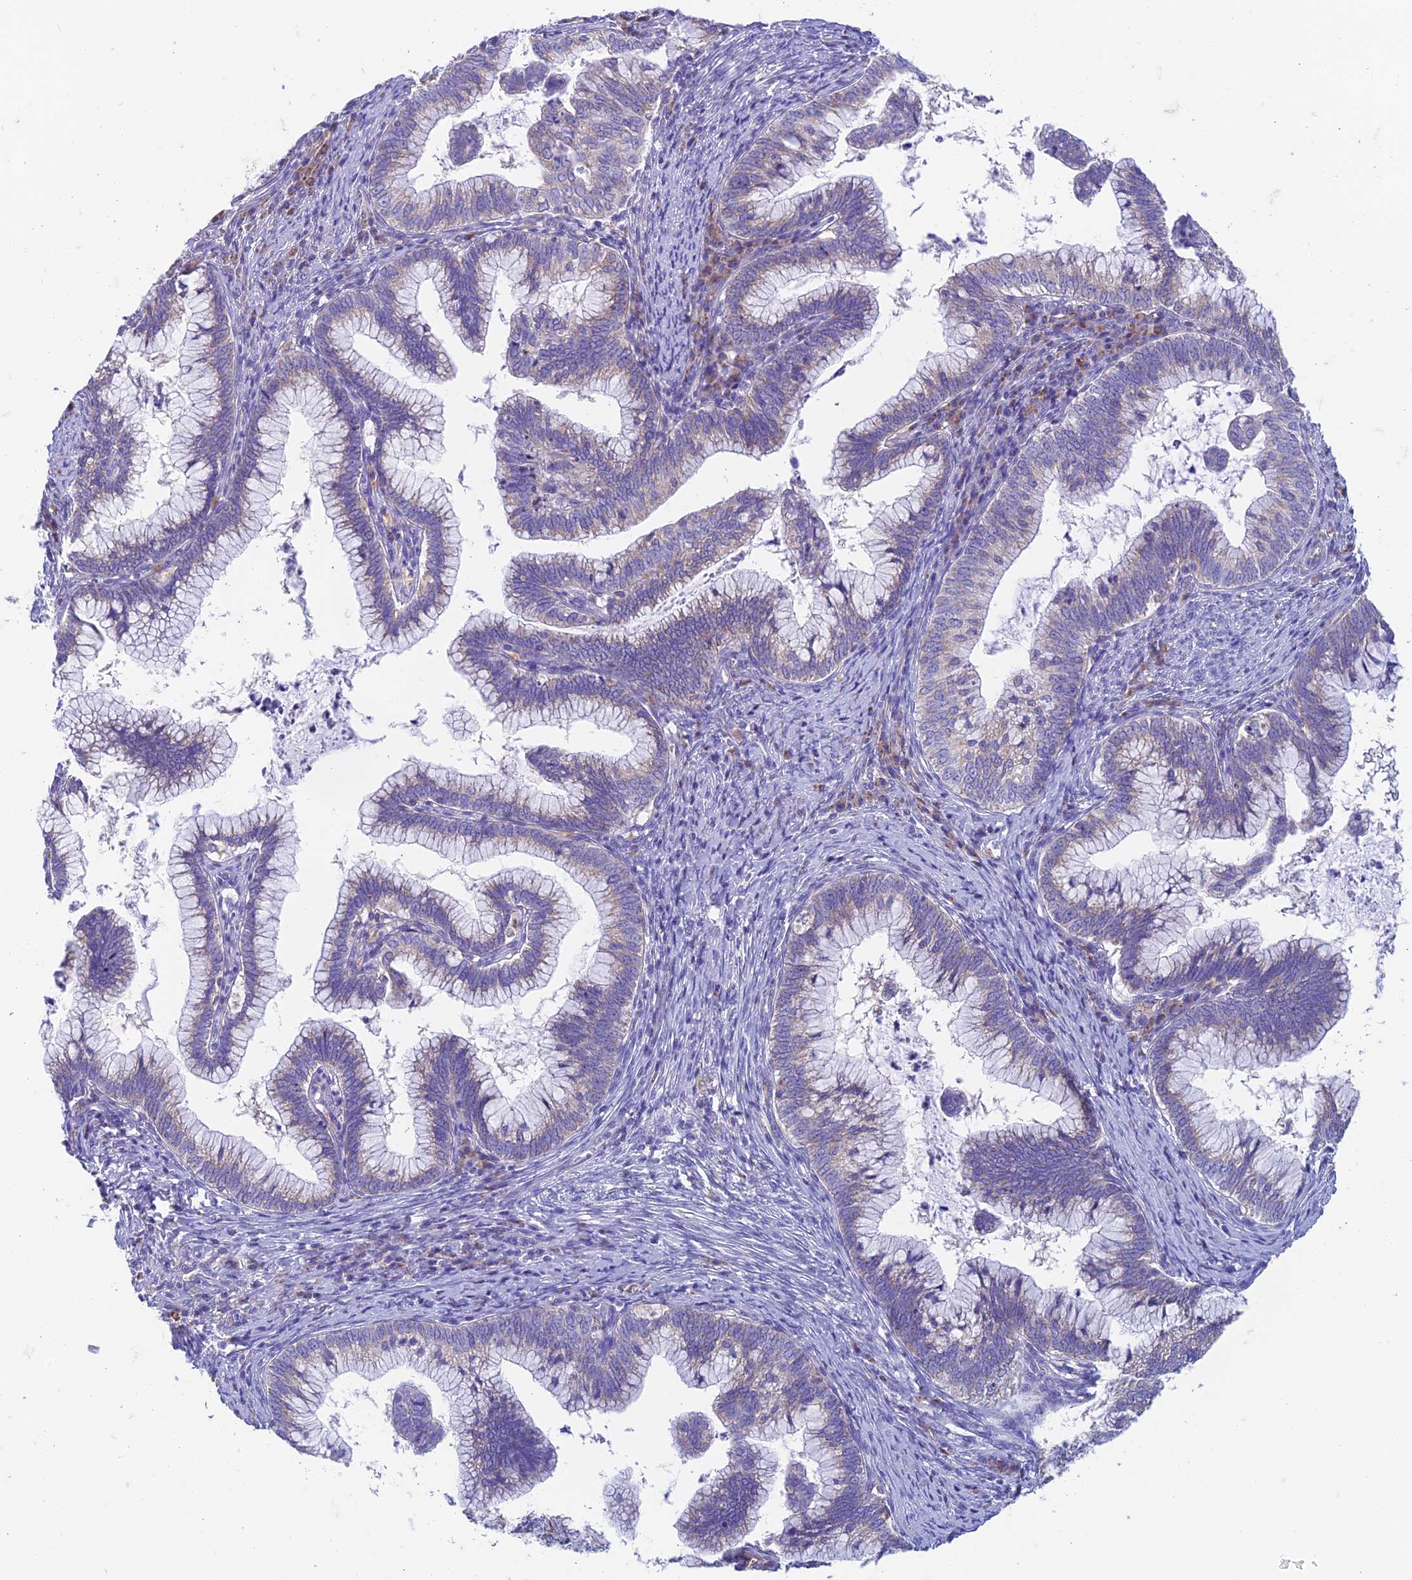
{"staining": {"intensity": "weak", "quantity": "<25%", "location": "cytoplasmic/membranous"}, "tissue": "cervical cancer", "cell_type": "Tumor cells", "image_type": "cancer", "snomed": [{"axis": "morphology", "description": "Adenocarcinoma, NOS"}, {"axis": "topography", "description": "Cervix"}], "caption": "Tumor cells show no significant protein expression in cervical cancer (adenocarcinoma). Nuclei are stained in blue.", "gene": "ZNF181", "patient": {"sex": "female", "age": 36}}